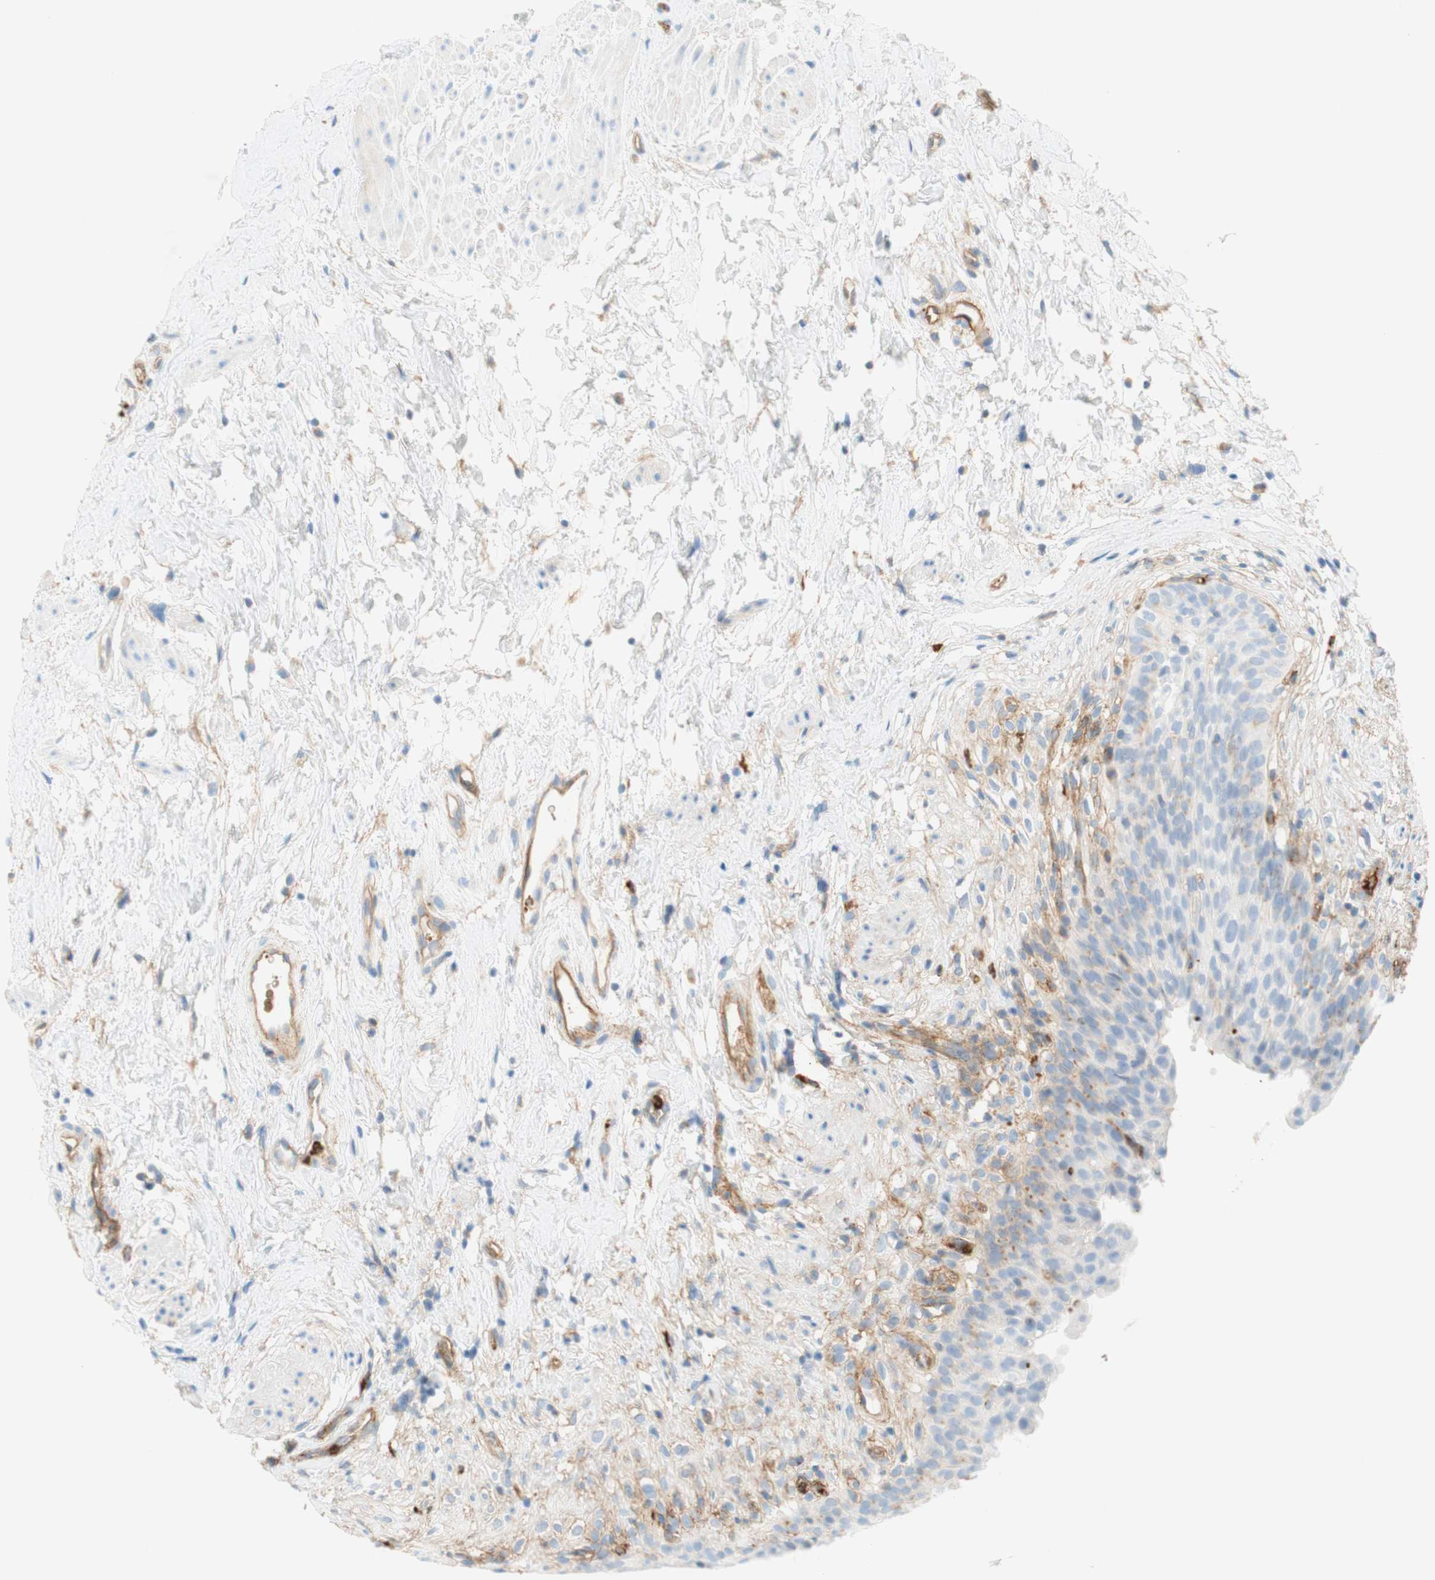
{"staining": {"intensity": "weak", "quantity": "<25%", "location": "cytoplasmic/membranous"}, "tissue": "urinary bladder", "cell_type": "Urothelial cells", "image_type": "normal", "snomed": [{"axis": "morphology", "description": "Normal tissue, NOS"}, {"axis": "topography", "description": "Urinary bladder"}], "caption": "The micrograph demonstrates no significant expression in urothelial cells of urinary bladder.", "gene": "STOM", "patient": {"sex": "female", "age": 79}}